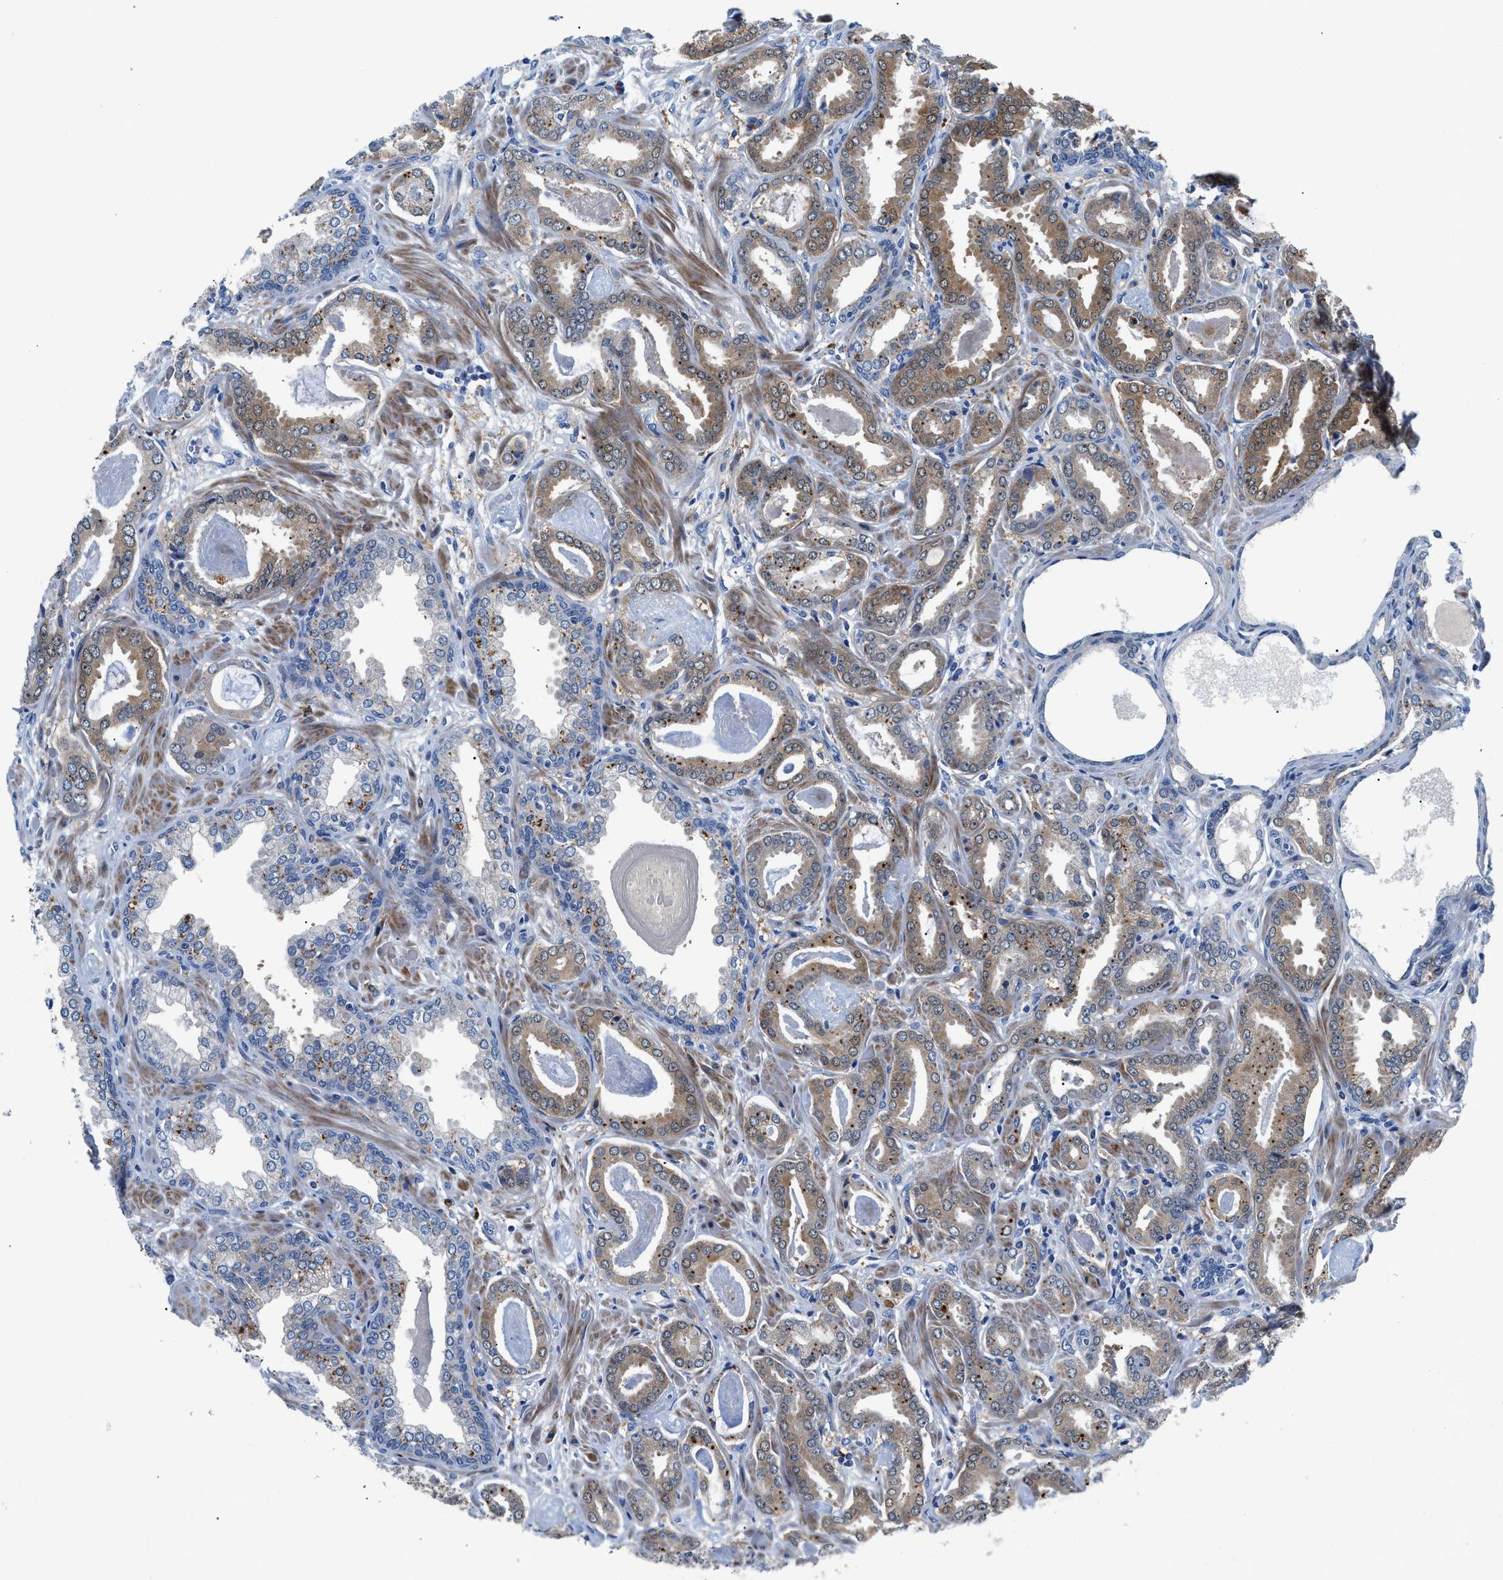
{"staining": {"intensity": "moderate", "quantity": ">75%", "location": "cytoplasmic/membranous"}, "tissue": "prostate cancer", "cell_type": "Tumor cells", "image_type": "cancer", "snomed": [{"axis": "morphology", "description": "Adenocarcinoma, Low grade"}, {"axis": "topography", "description": "Prostate"}], "caption": "Protein staining exhibits moderate cytoplasmic/membranous staining in approximately >75% of tumor cells in prostate cancer (adenocarcinoma (low-grade)). (Stains: DAB (3,3'-diaminobenzidine) in brown, nuclei in blue, Microscopy: brightfield microscopy at high magnification).", "gene": "UAP1", "patient": {"sex": "male", "age": 53}}